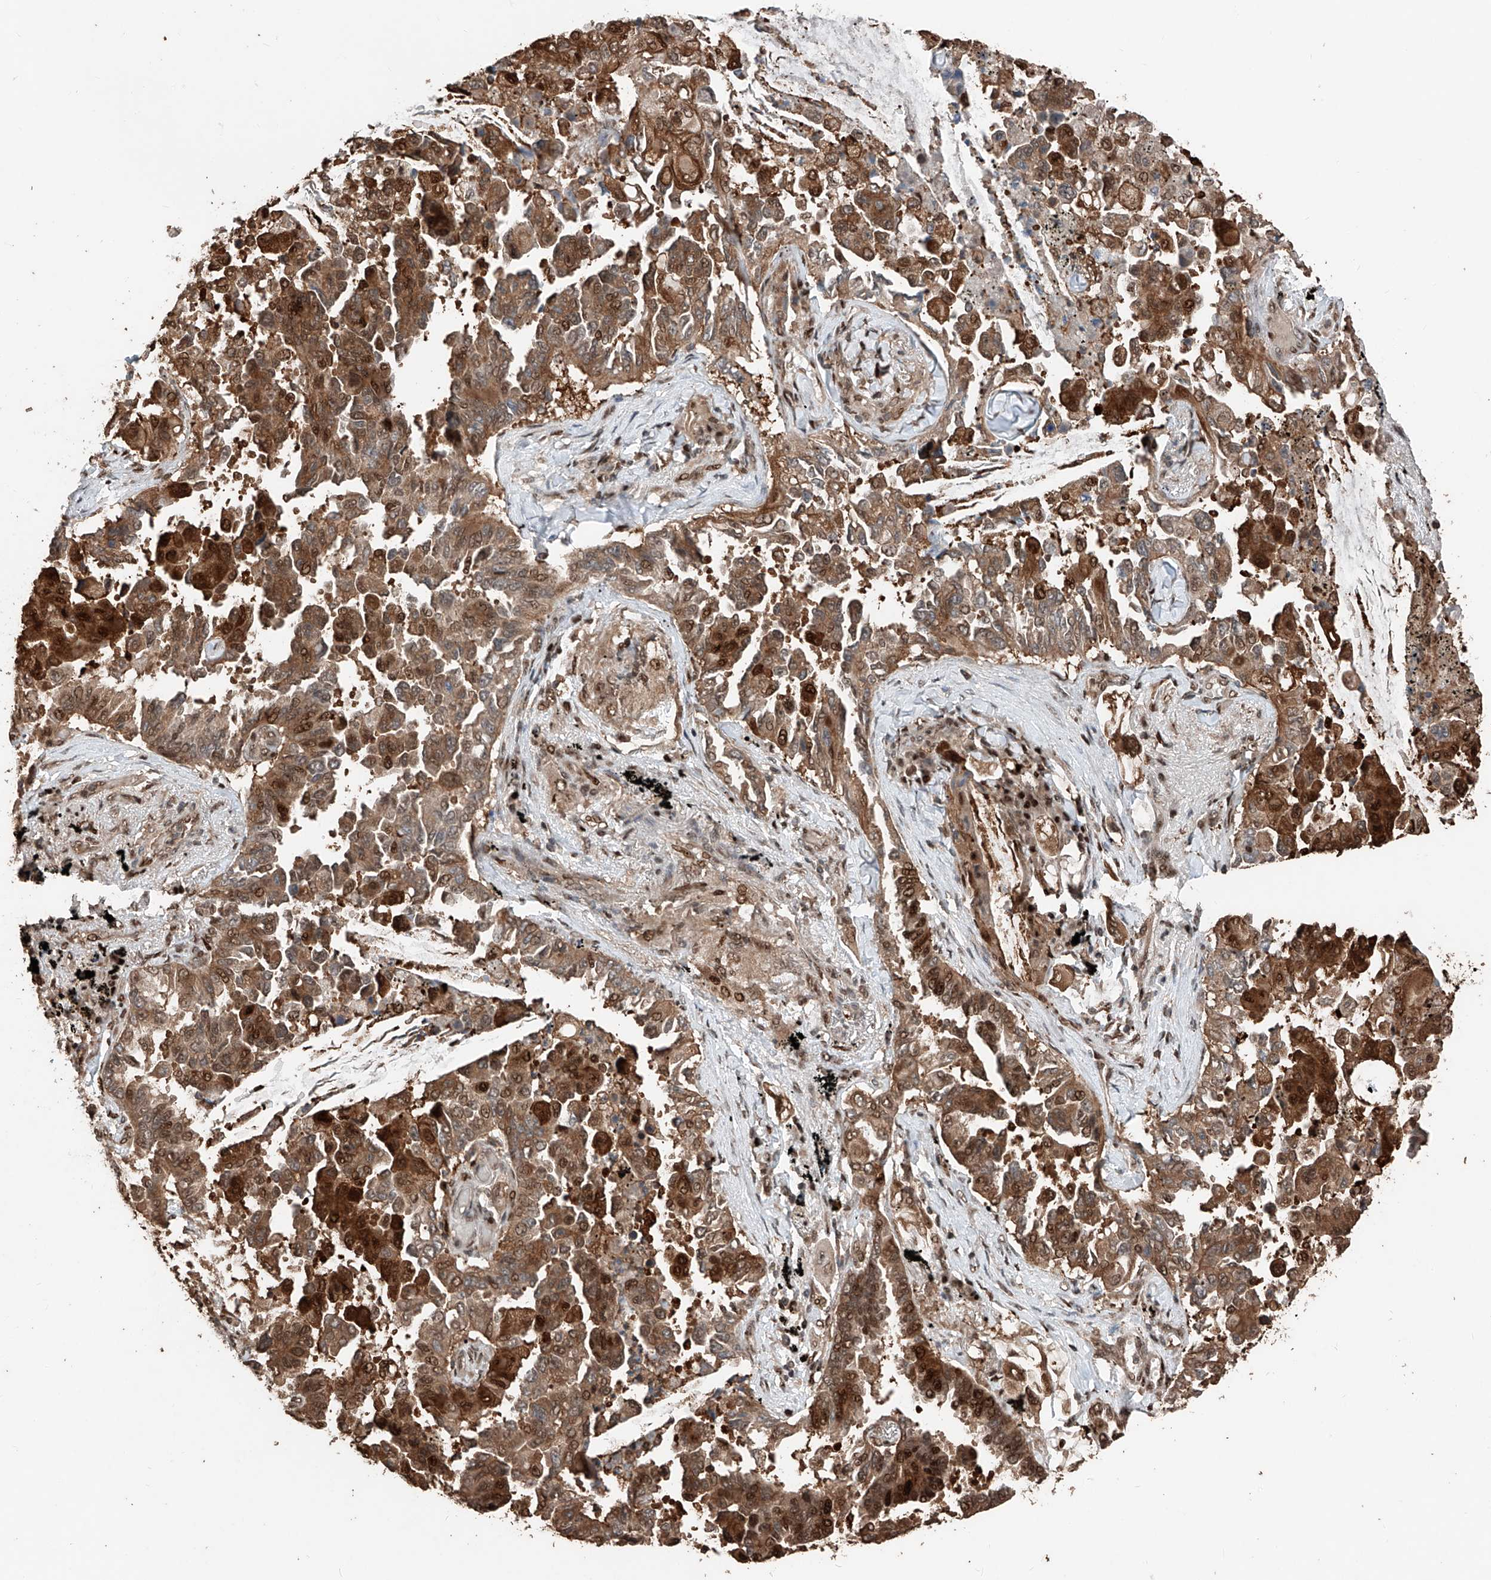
{"staining": {"intensity": "moderate", "quantity": ">75%", "location": "cytoplasmic/membranous,nuclear"}, "tissue": "lung cancer", "cell_type": "Tumor cells", "image_type": "cancer", "snomed": [{"axis": "morphology", "description": "Adenocarcinoma, NOS"}, {"axis": "topography", "description": "Lung"}], "caption": "IHC micrograph of human adenocarcinoma (lung) stained for a protein (brown), which shows medium levels of moderate cytoplasmic/membranous and nuclear expression in approximately >75% of tumor cells.", "gene": "RMND1", "patient": {"sex": "female", "age": 67}}